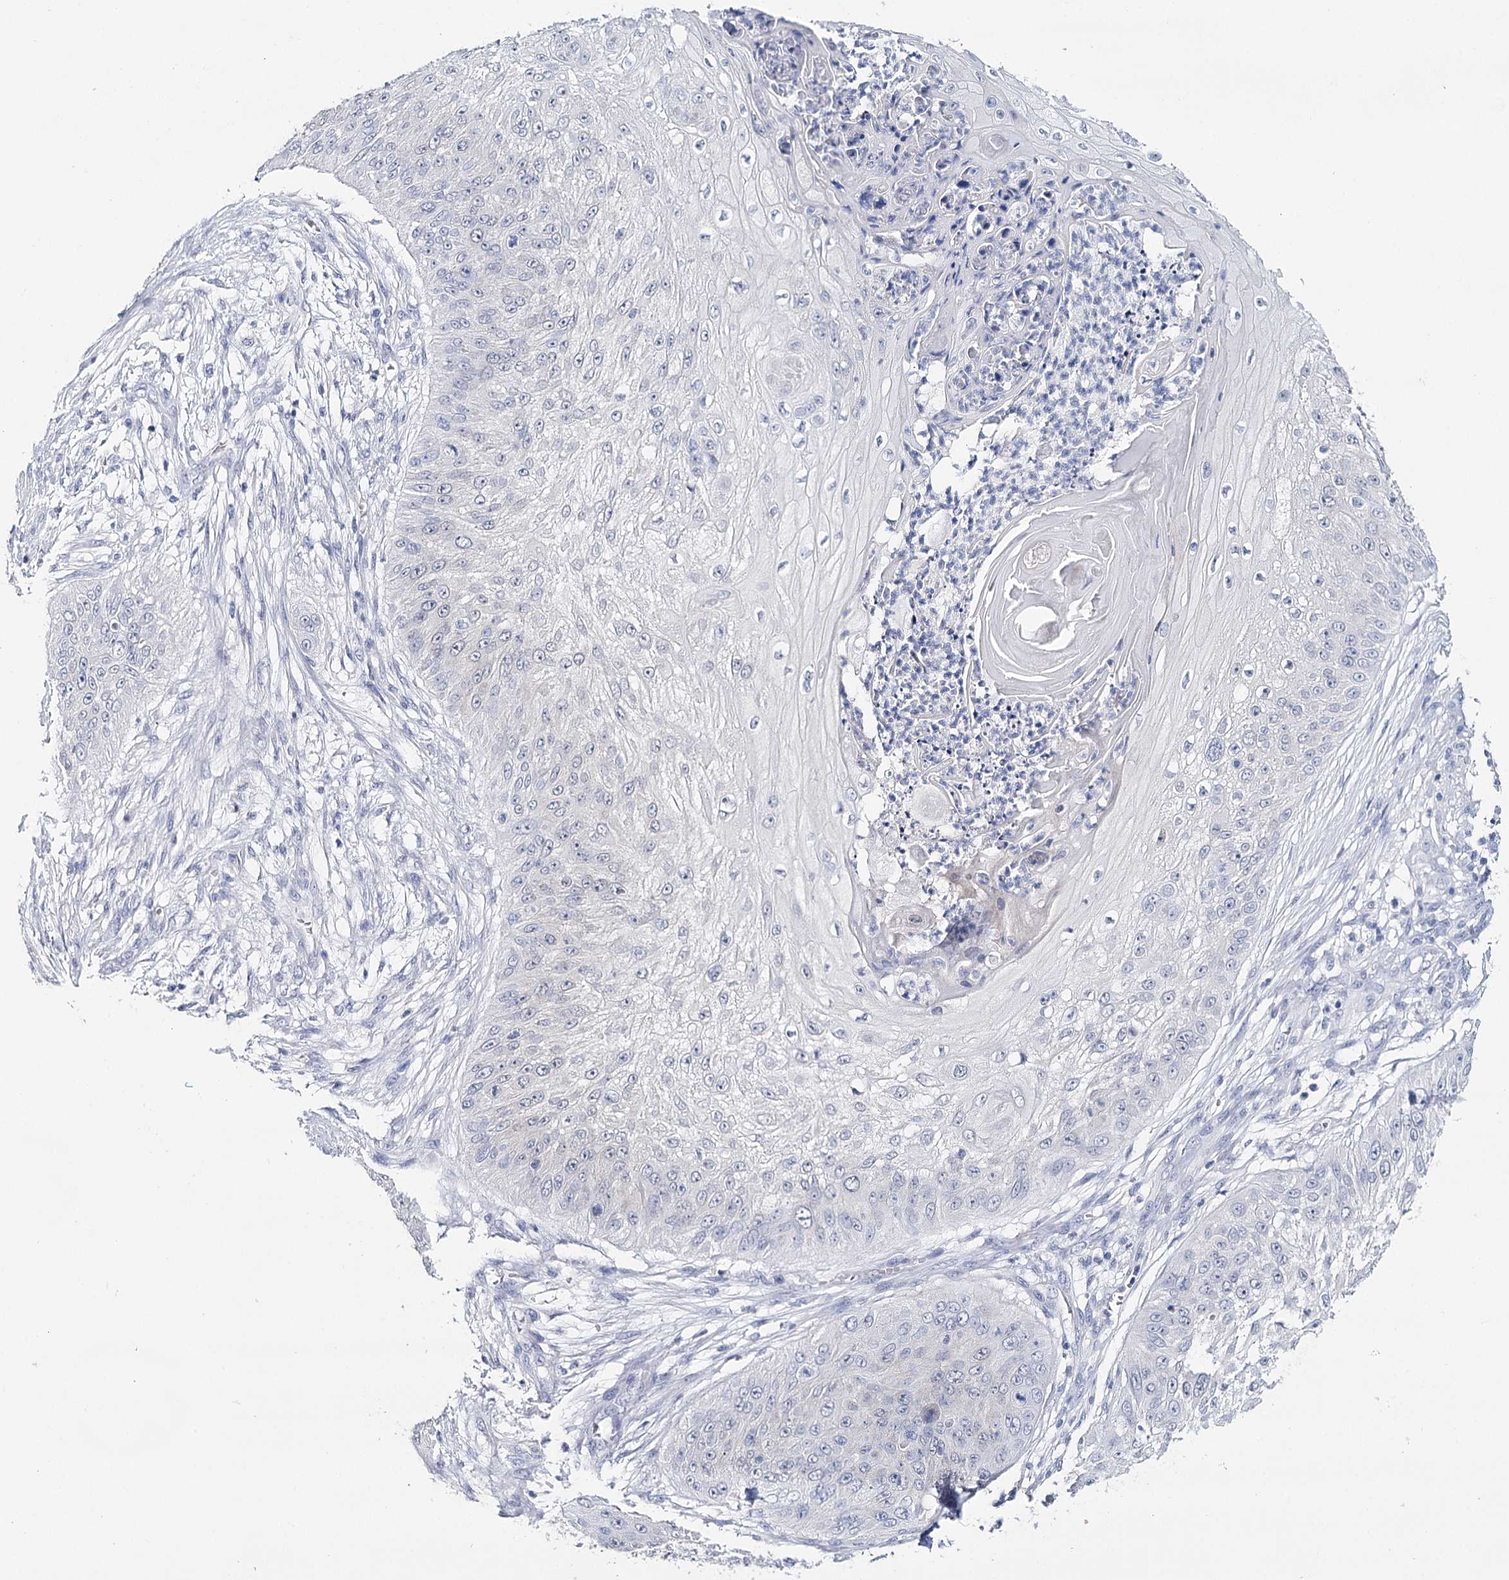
{"staining": {"intensity": "negative", "quantity": "none", "location": "none"}, "tissue": "skin cancer", "cell_type": "Tumor cells", "image_type": "cancer", "snomed": [{"axis": "morphology", "description": "Squamous cell carcinoma, NOS"}, {"axis": "topography", "description": "Skin"}], "caption": "Tumor cells are negative for protein expression in human skin squamous cell carcinoma. (IHC, brightfield microscopy, high magnification).", "gene": "HSPA4L", "patient": {"sex": "female", "age": 80}}